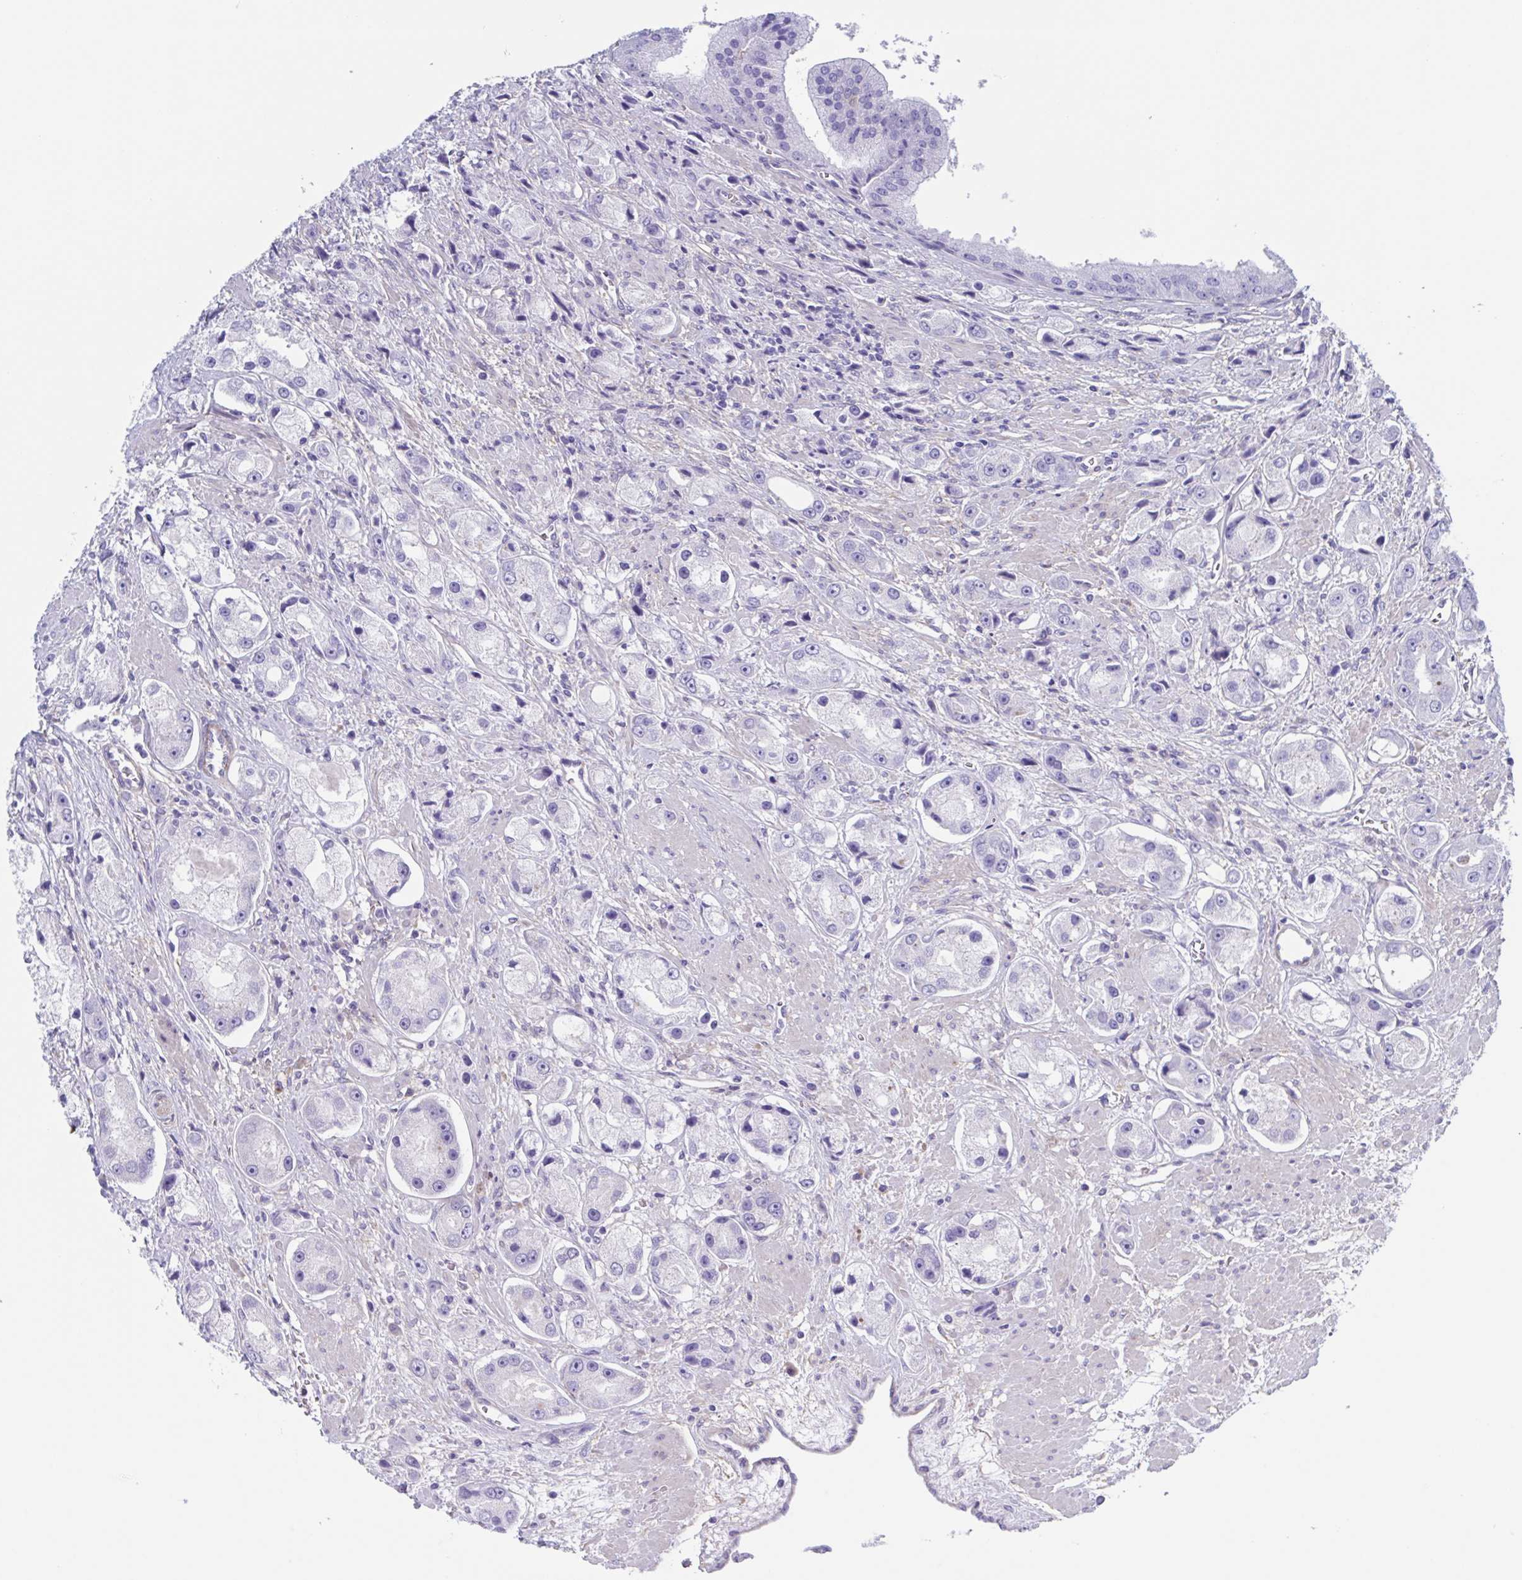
{"staining": {"intensity": "negative", "quantity": "none", "location": "none"}, "tissue": "prostate cancer", "cell_type": "Tumor cells", "image_type": "cancer", "snomed": [{"axis": "morphology", "description": "Adenocarcinoma, High grade"}, {"axis": "topography", "description": "Prostate"}], "caption": "Immunohistochemistry of prostate cancer (high-grade adenocarcinoma) reveals no staining in tumor cells.", "gene": "LPIN3", "patient": {"sex": "male", "age": 67}}